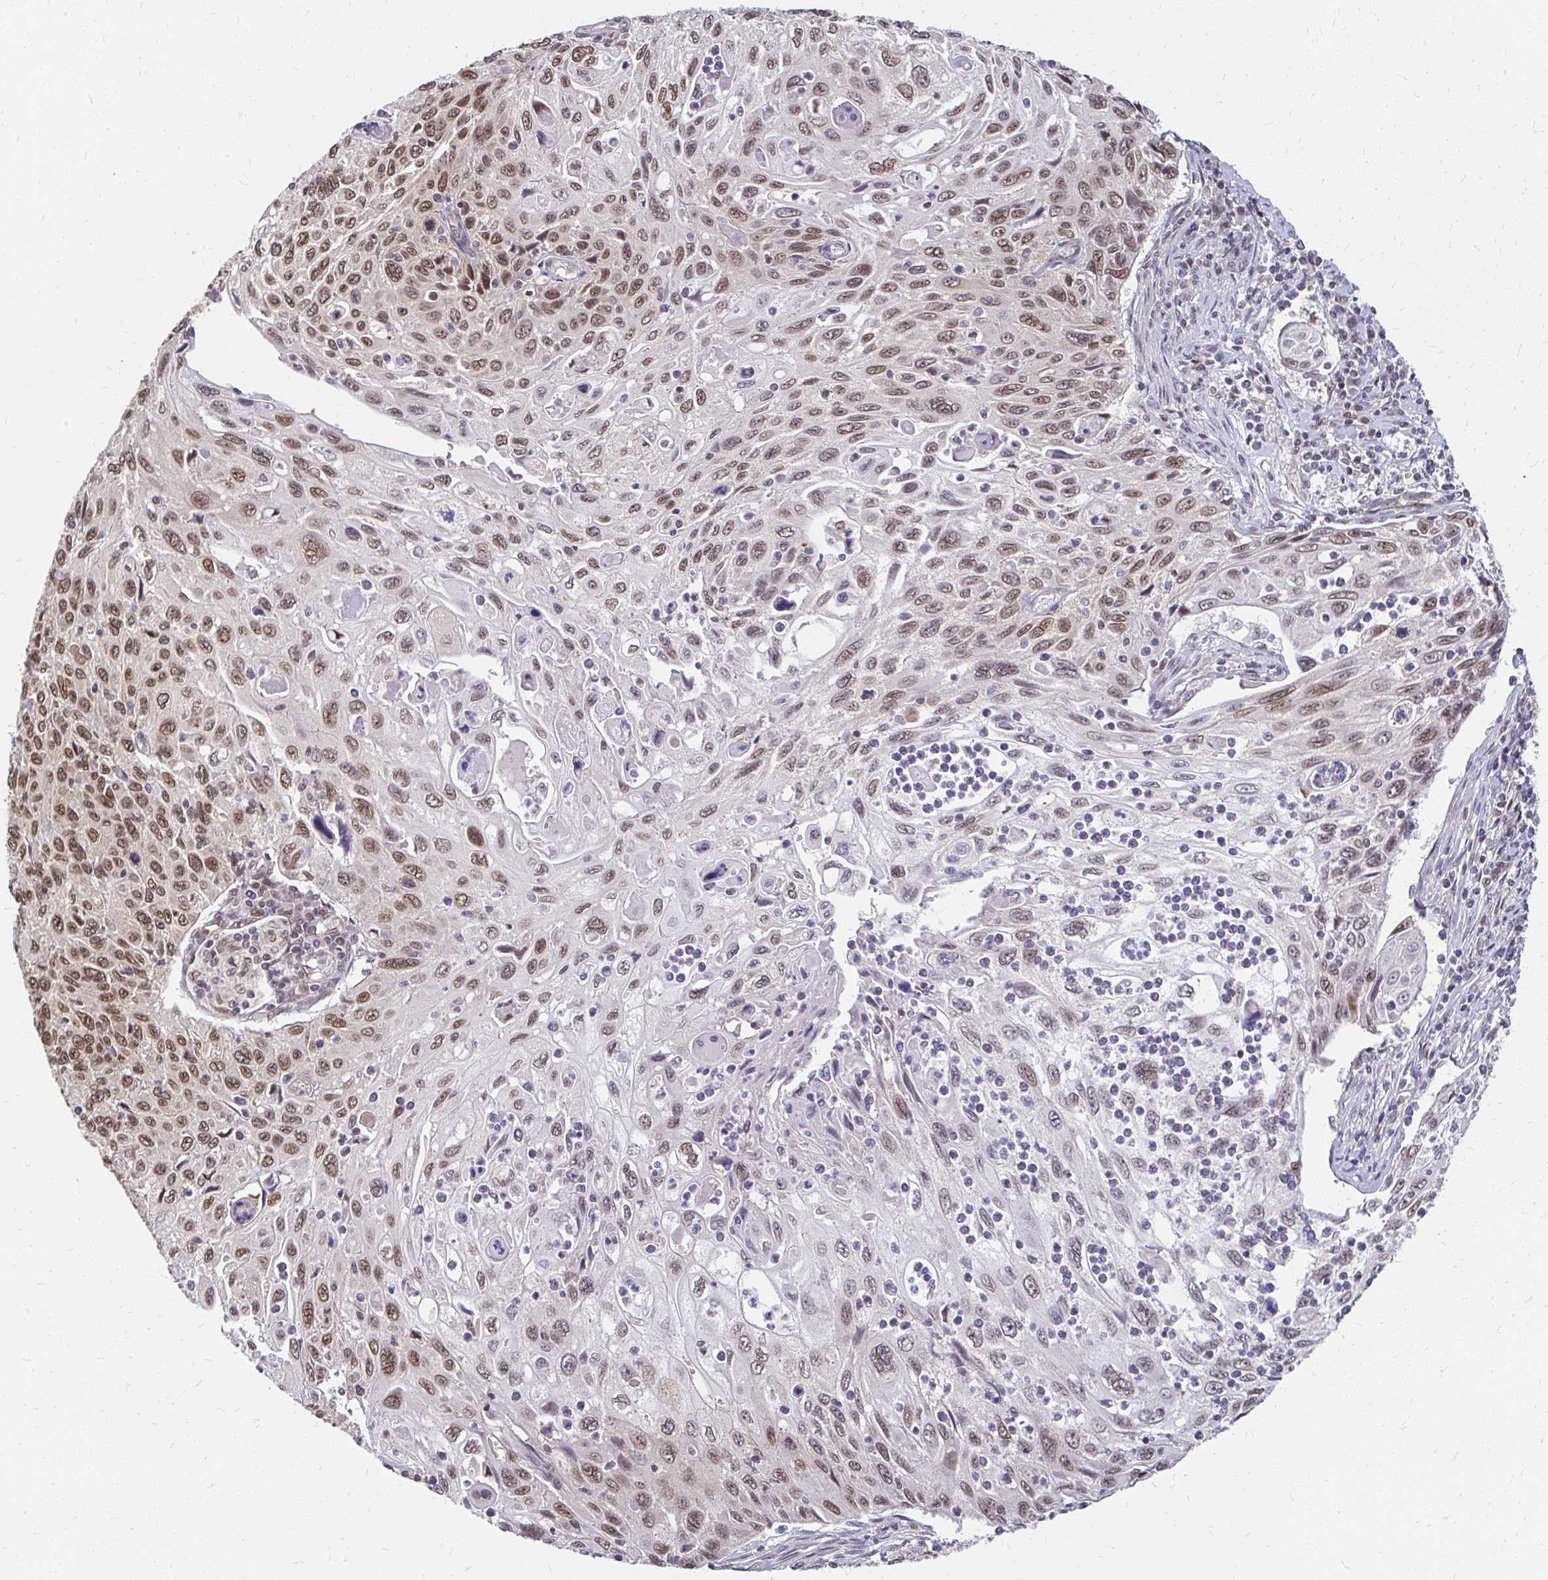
{"staining": {"intensity": "moderate", "quantity": "25%-75%", "location": "cytoplasmic/membranous,nuclear"}, "tissue": "cervical cancer", "cell_type": "Tumor cells", "image_type": "cancer", "snomed": [{"axis": "morphology", "description": "Squamous cell carcinoma, NOS"}, {"axis": "topography", "description": "Cervix"}], "caption": "The image exhibits a brown stain indicating the presence of a protein in the cytoplasmic/membranous and nuclear of tumor cells in cervical cancer.", "gene": "XPO1", "patient": {"sex": "female", "age": 70}}